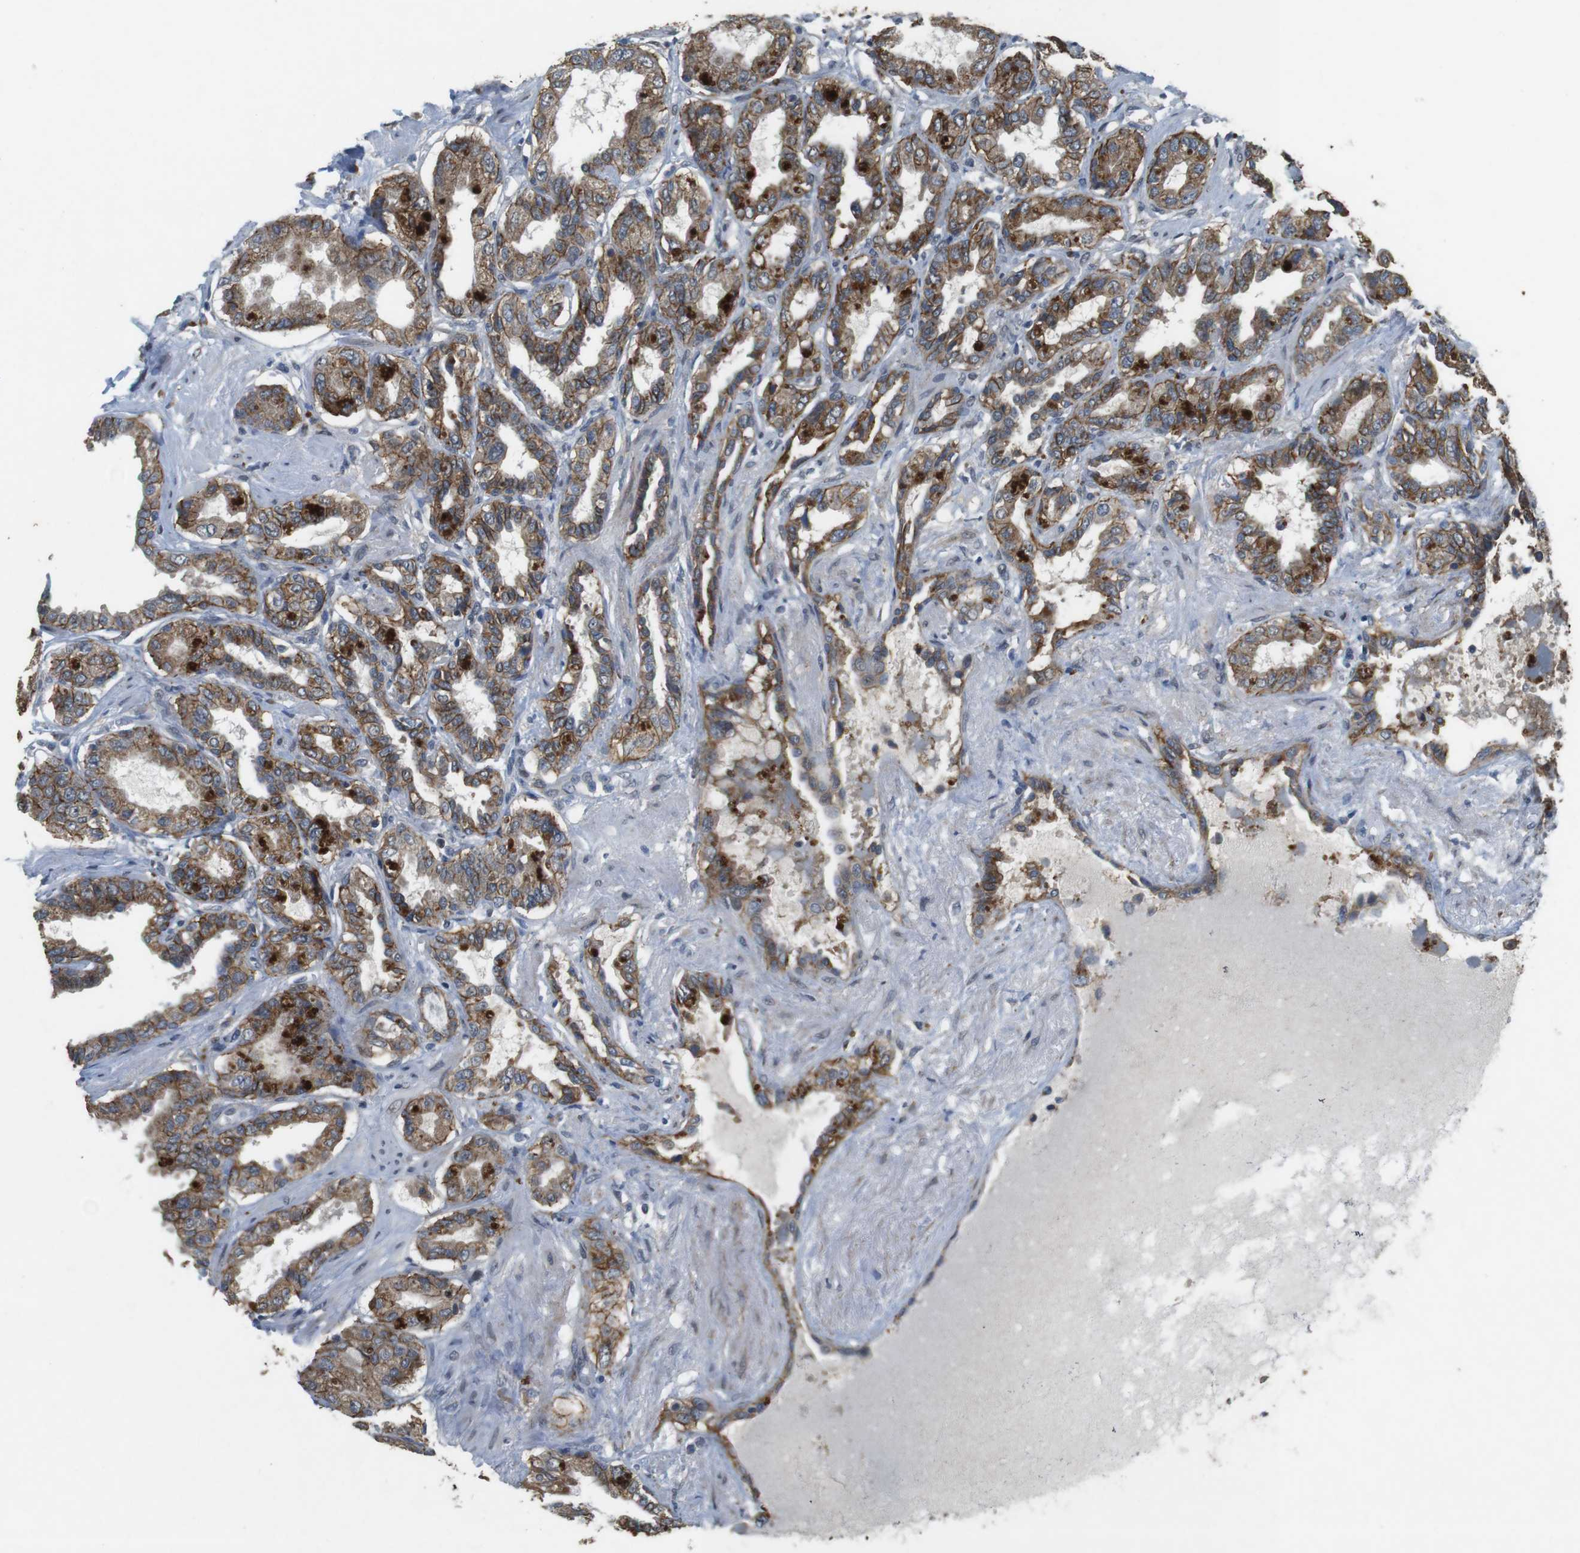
{"staining": {"intensity": "moderate", "quantity": ">75%", "location": "cytoplasmic/membranous"}, "tissue": "seminal vesicle", "cell_type": "Glandular cells", "image_type": "normal", "snomed": [{"axis": "morphology", "description": "Normal tissue, NOS"}, {"axis": "topography", "description": "Seminal veicle"}], "caption": "An immunohistochemistry (IHC) photomicrograph of benign tissue is shown. Protein staining in brown highlights moderate cytoplasmic/membranous positivity in seminal vesicle within glandular cells. (DAB IHC with brightfield microscopy, high magnification).", "gene": "CLDN7", "patient": {"sex": "male", "age": 61}}